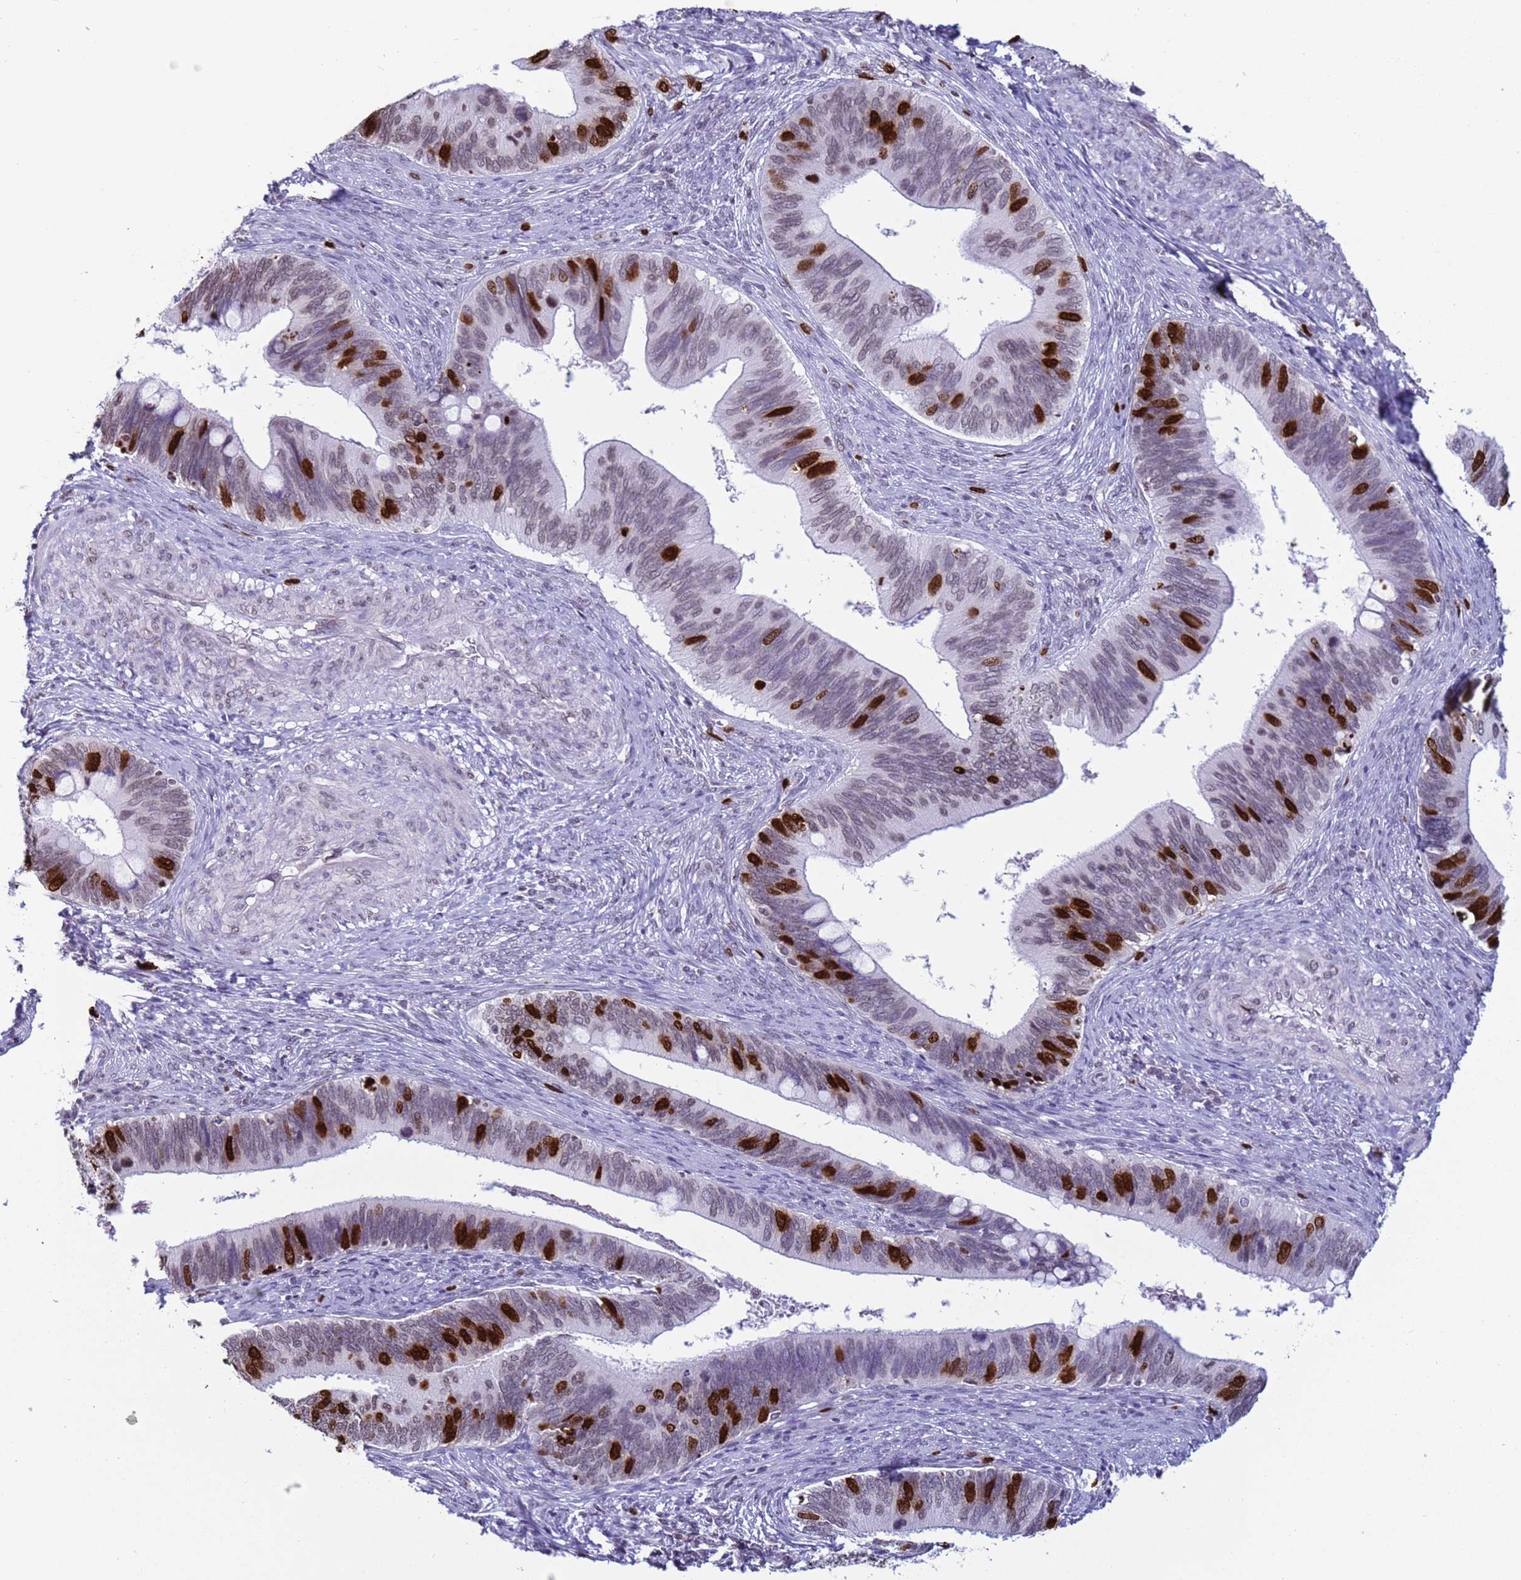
{"staining": {"intensity": "strong", "quantity": "<25%", "location": "nuclear"}, "tissue": "cervical cancer", "cell_type": "Tumor cells", "image_type": "cancer", "snomed": [{"axis": "morphology", "description": "Adenocarcinoma, NOS"}, {"axis": "topography", "description": "Cervix"}], "caption": "Approximately <25% of tumor cells in cervical cancer reveal strong nuclear protein staining as visualized by brown immunohistochemical staining.", "gene": "H4C8", "patient": {"sex": "female", "age": 42}}